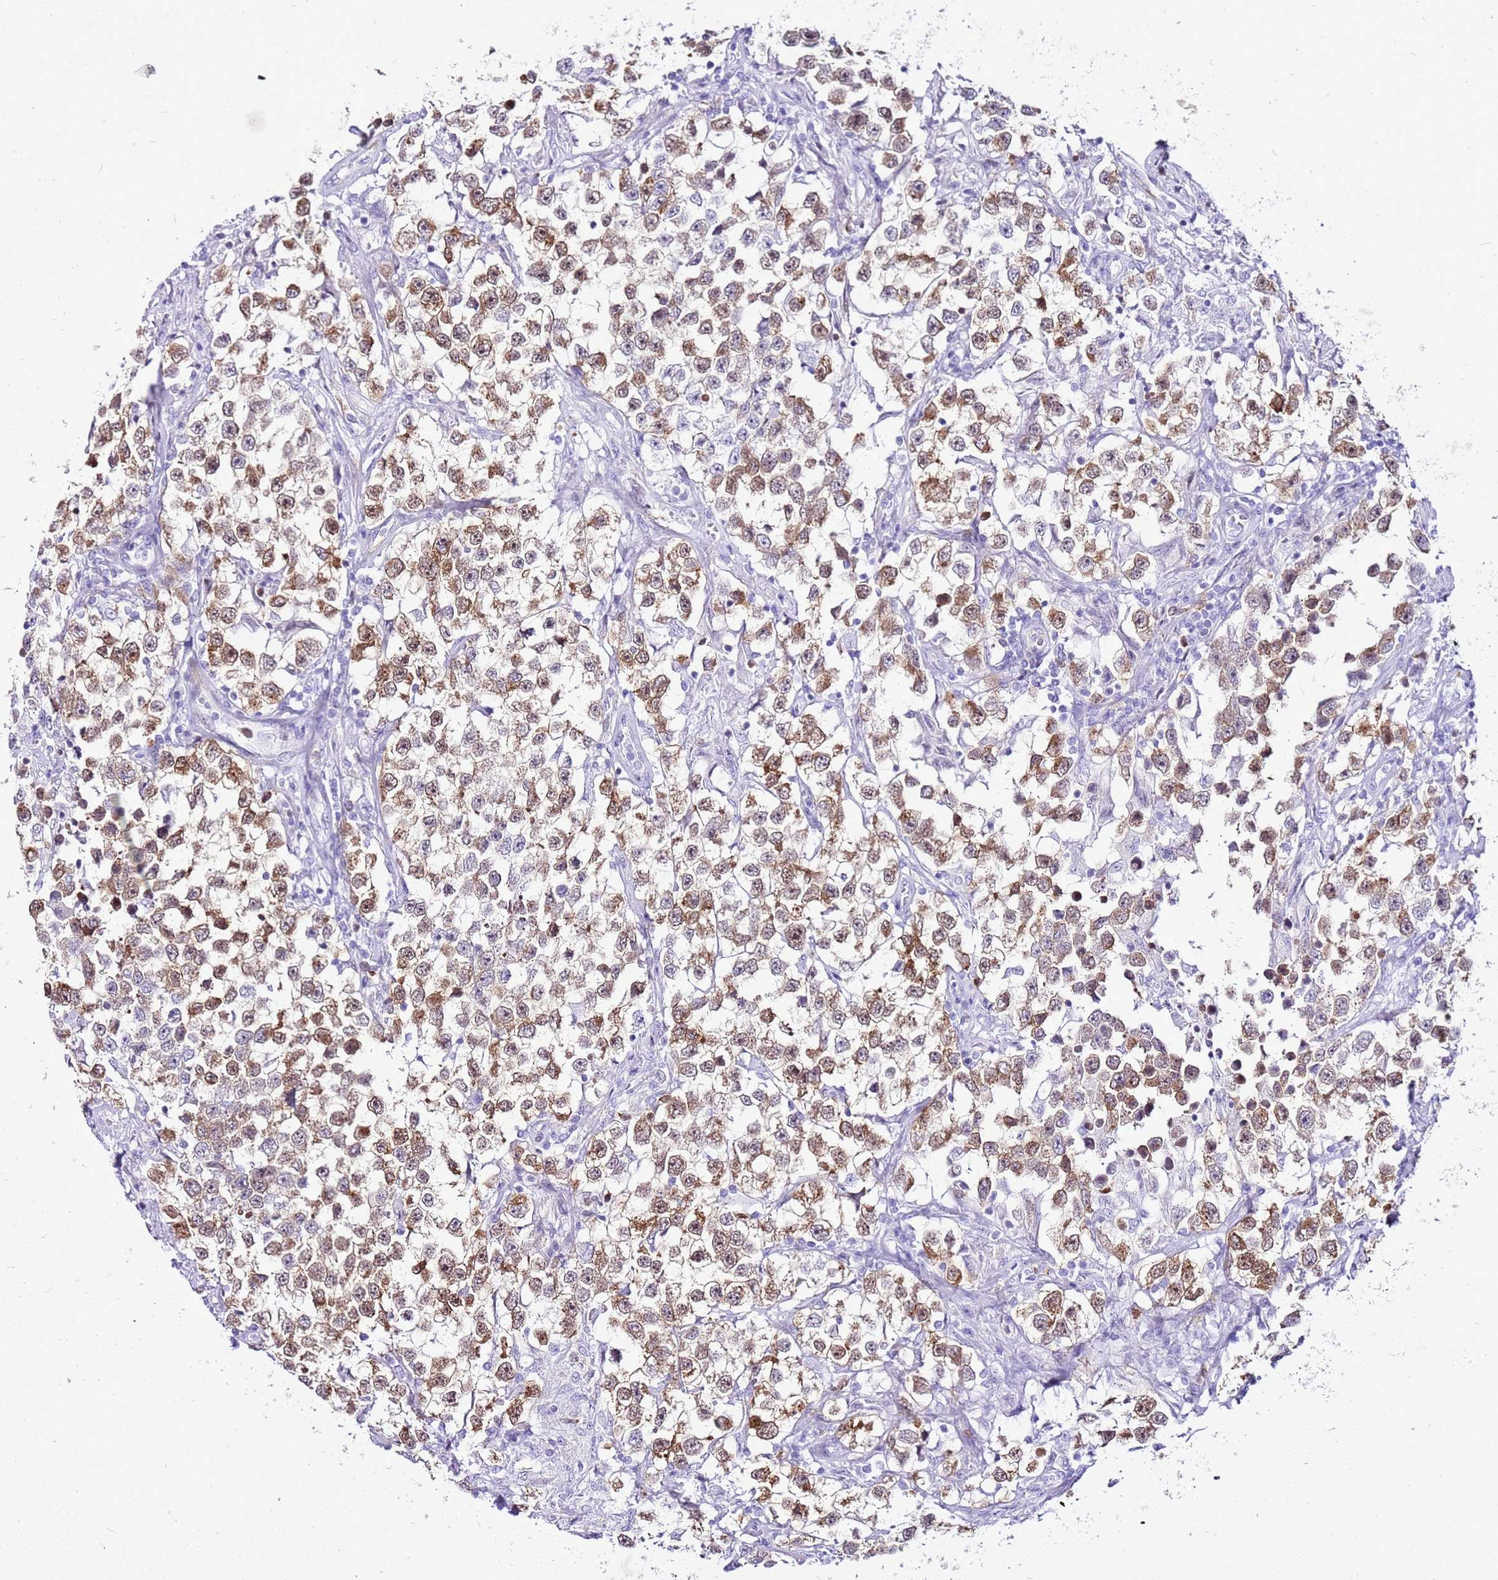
{"staining": {"intensity": "weak", "quantity": ">75%", "location": "cytoplasmic/membranous"}, "tissue": "testis cancer", "cell_type": "Tumor cells", "image_type": "cancer", "snomed": [{"axis": "morphology", "description": "Seminoma, NOS"}, {"axis": "topography", "description": "Testis"}], "caption": "Approximately >75% of tumor cells in human testis cancer show weak cytoplasmic/membranous protein expression as visualized by brown immunohistochemical staining.", "gene": "SPC25", "patient": {"sex": "male", "age": 46}}